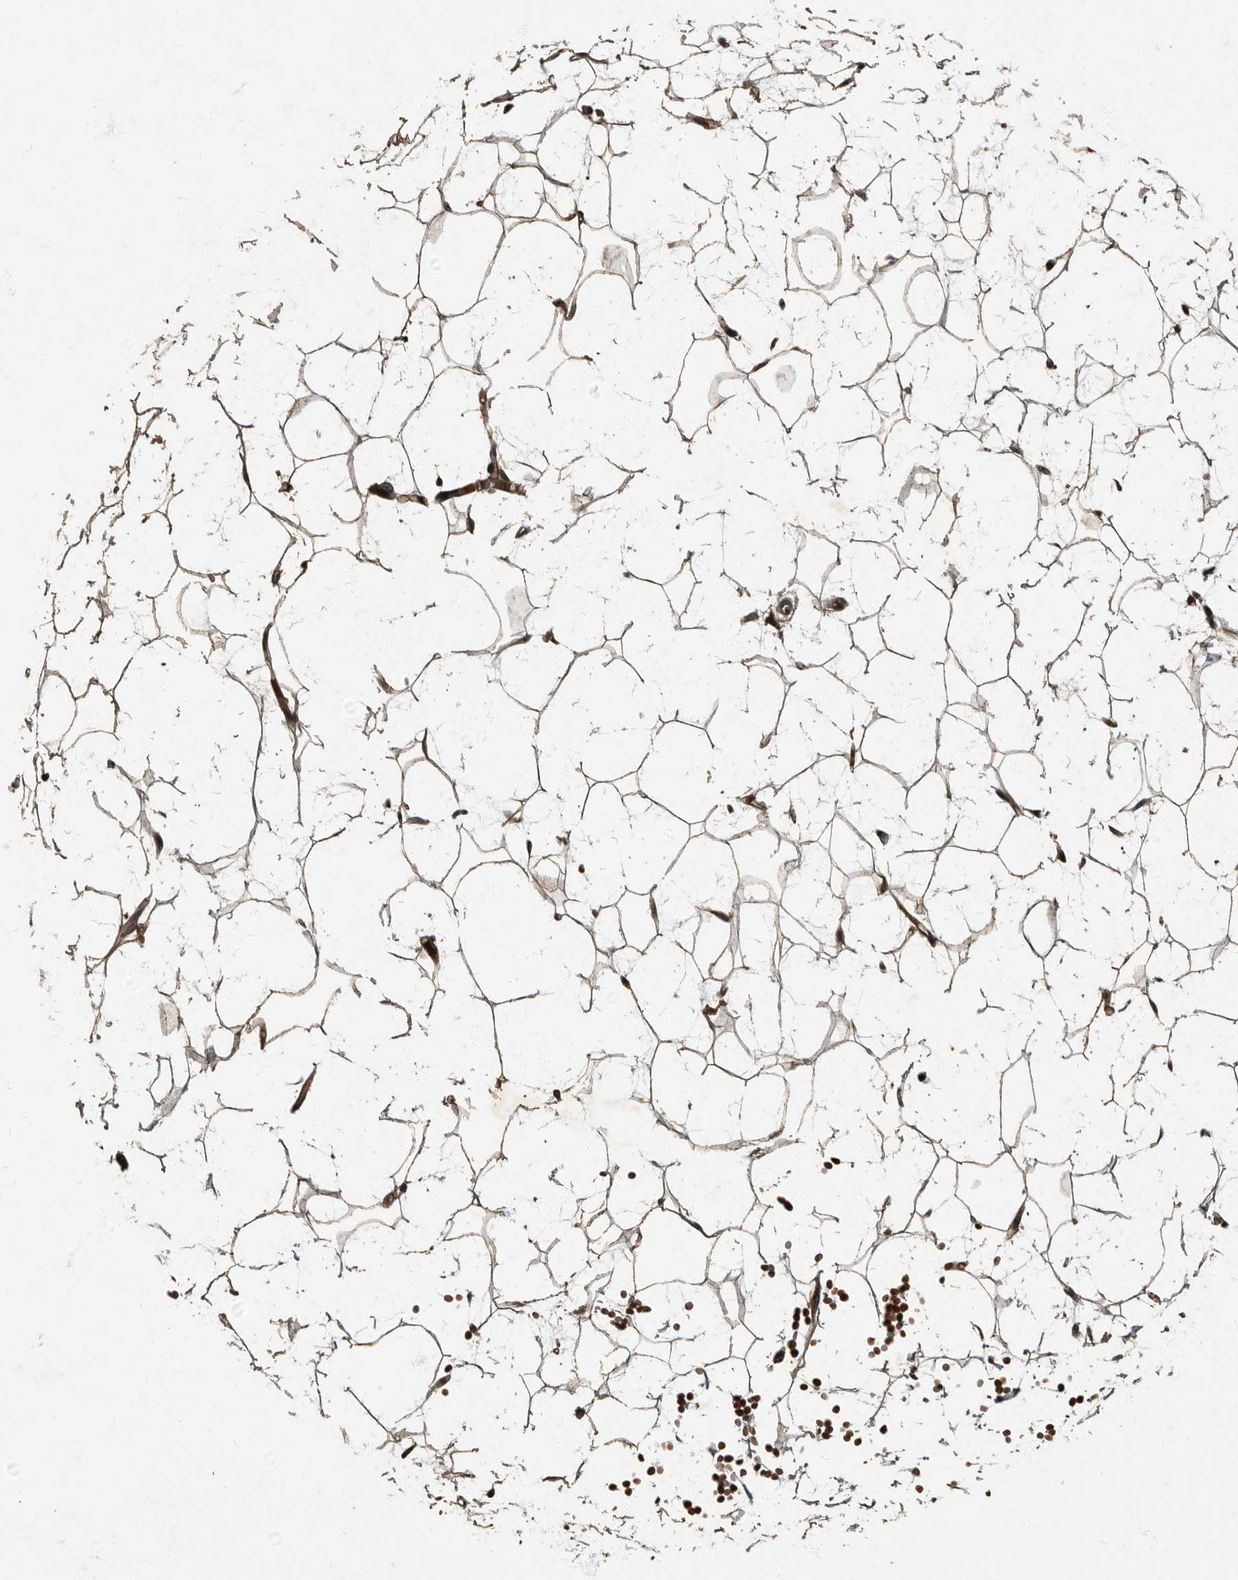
{"staining": {"intensity": "weak", "quantity": ">75%", "location": "cytoplasmic/membranous"}, "tissue": "adipose tissue", "cell_type": "Adipocytes", "image_type": "normal", "snomed": [{"axis": "morphology", "description": "Normal tissue, NOS"}, {"axis": "topography", "description": "Breast"}], "caption": "IHC micrograph of normal adipose tissue: human adipose tissue stained using immunohistochemistry (IHC) displays low levels of weak protein expression localized specifically in the cytoplasmic/membranous of adipocytes, appearing as a cytoplasmic/membranous brown color.", "gene": "FOXO1", "patient": {"sex": "female", "age": 23}}